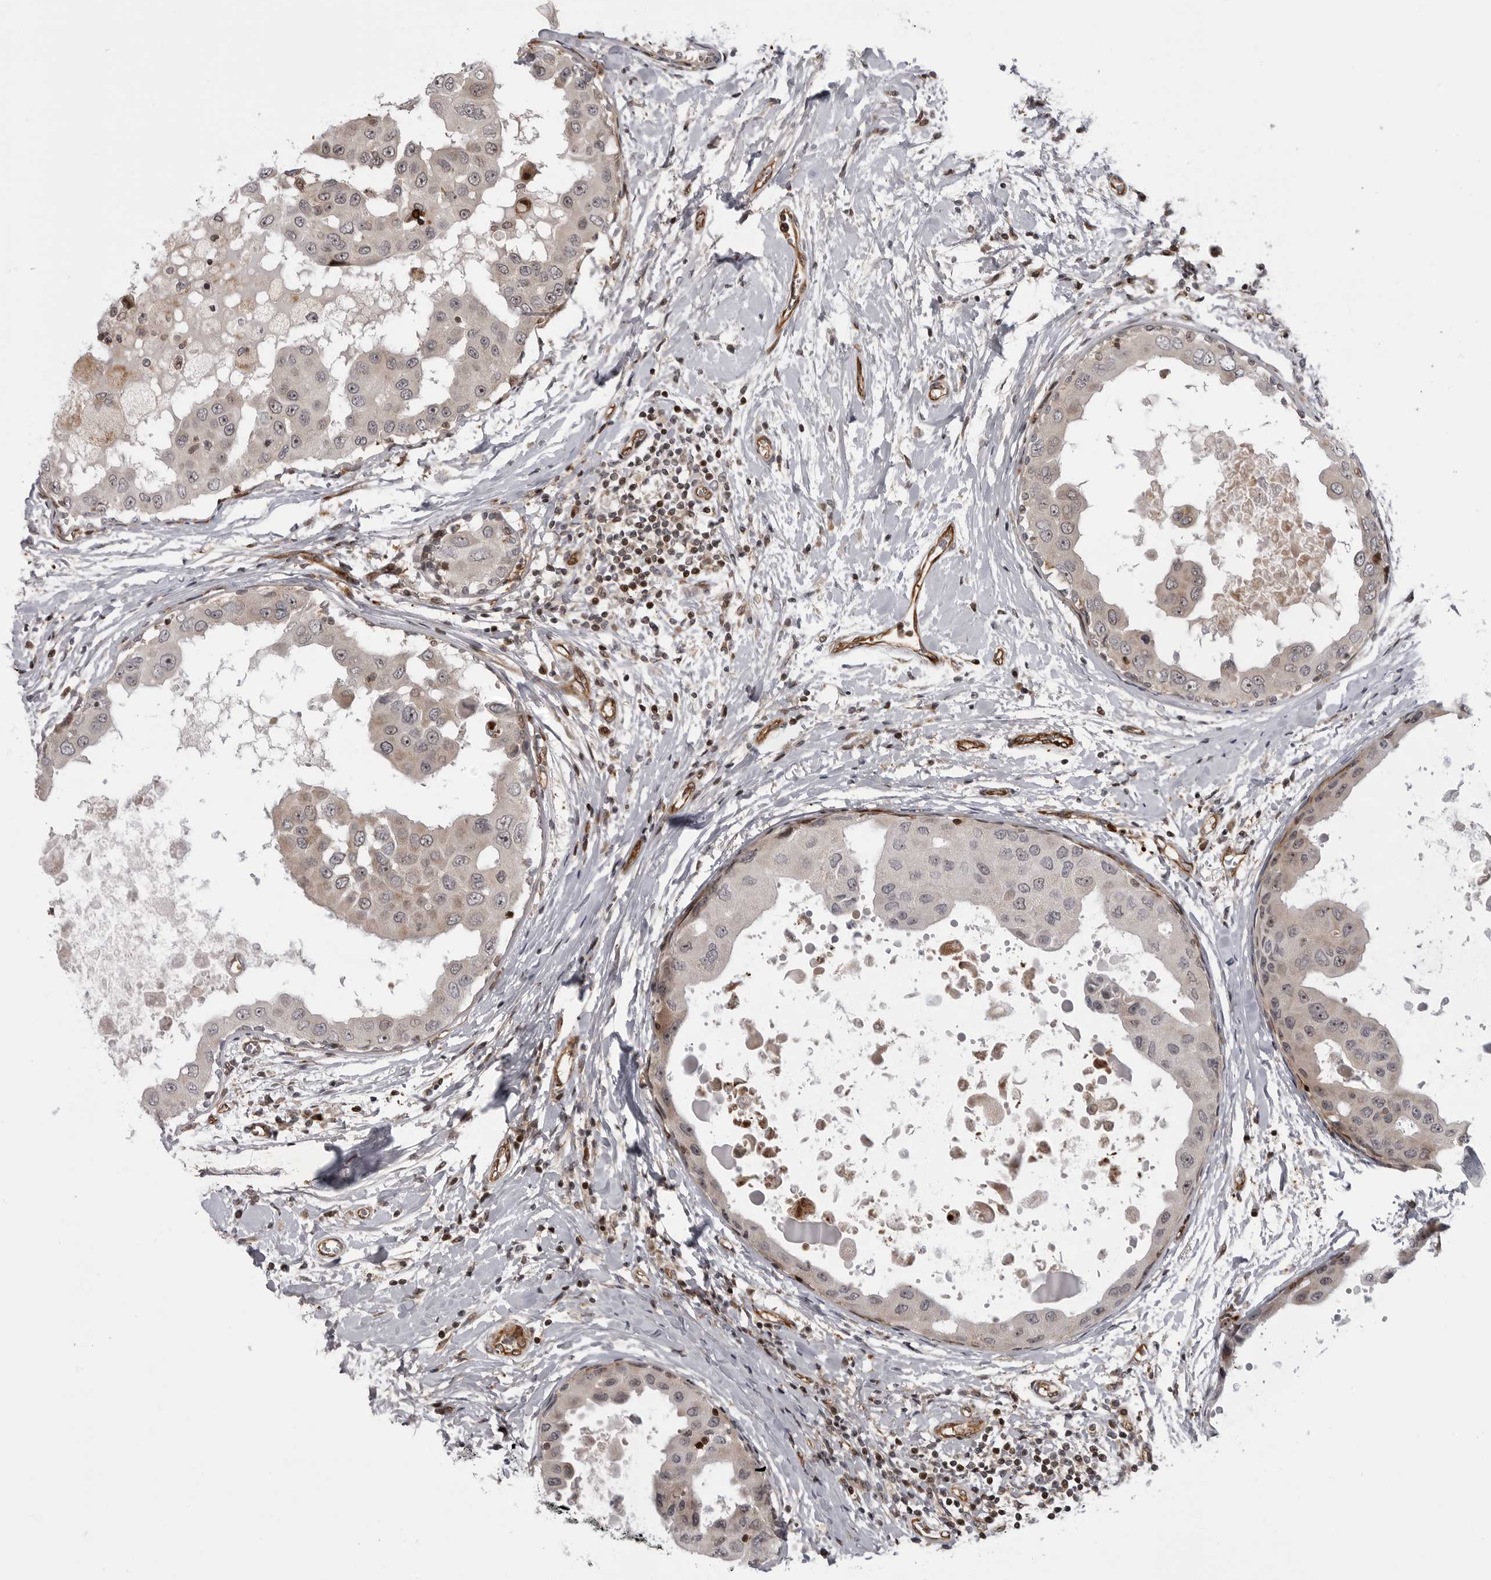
{"staining": {"intensity": "weak", "quantity": "<25%", "location": "cytoplasmic/membranous"}, "tissue": "breast cancer", "cell_type": "Tumor cells", "image_type": "cancer", "snomed": [{"axis": "morphology", "description": "Duct carcinoma"}, {"axis": "topography", "description": "Breast"}], "caption": "Tumor cells show no significant protein positivity in breast infiltrating ductal carcinoma.", "gene": "ABL1", "patient": {"sex": "female", "age": 27}}